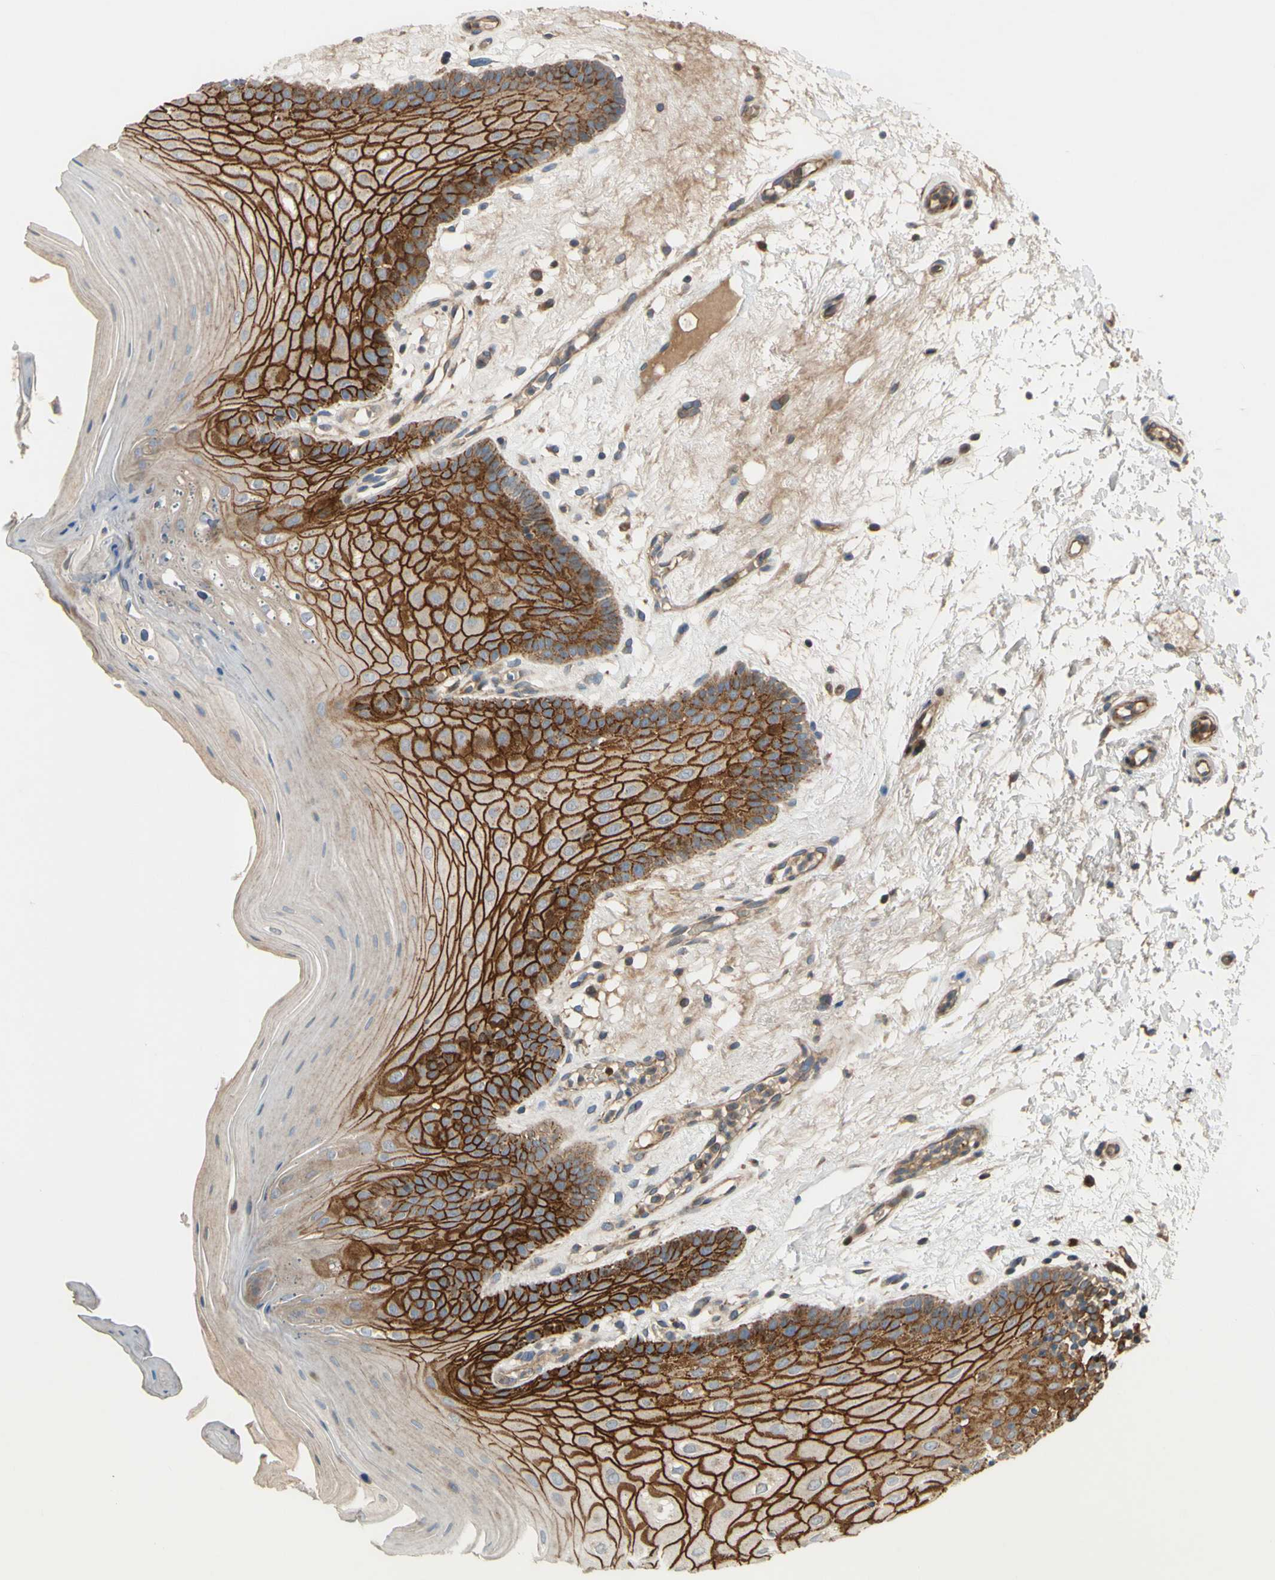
{"staining": {"intensity": "strong", "quantity": "25%-75%", "location": "cytoplasmic/membranous"}, "tissue": "oral mucosa", "cell_type": "Squamous epithelial cells", "image_type": "normal", "snomed": [{"axis": "morphology", "description": "Normal tissue, NOS"}, {"axis": "morphology", "description": "Squamous cell carcinoma, NOS"}, {"axis": "topography", "description": "Skeletal muscle"}, {"axis": "topography", "description": "Oral tissue"}, {"axis": "topography", "description": "Head-Neck"}], "caption": "This histopathology image demonstrates IHC staining of normal human oral mucosa, with high strong cytoplasmic/membranous positivity in about 25%-75% of squamous epithelial cells.", "gene": "SPTLC1", "patient": {"sex": "male", "age": 71}}